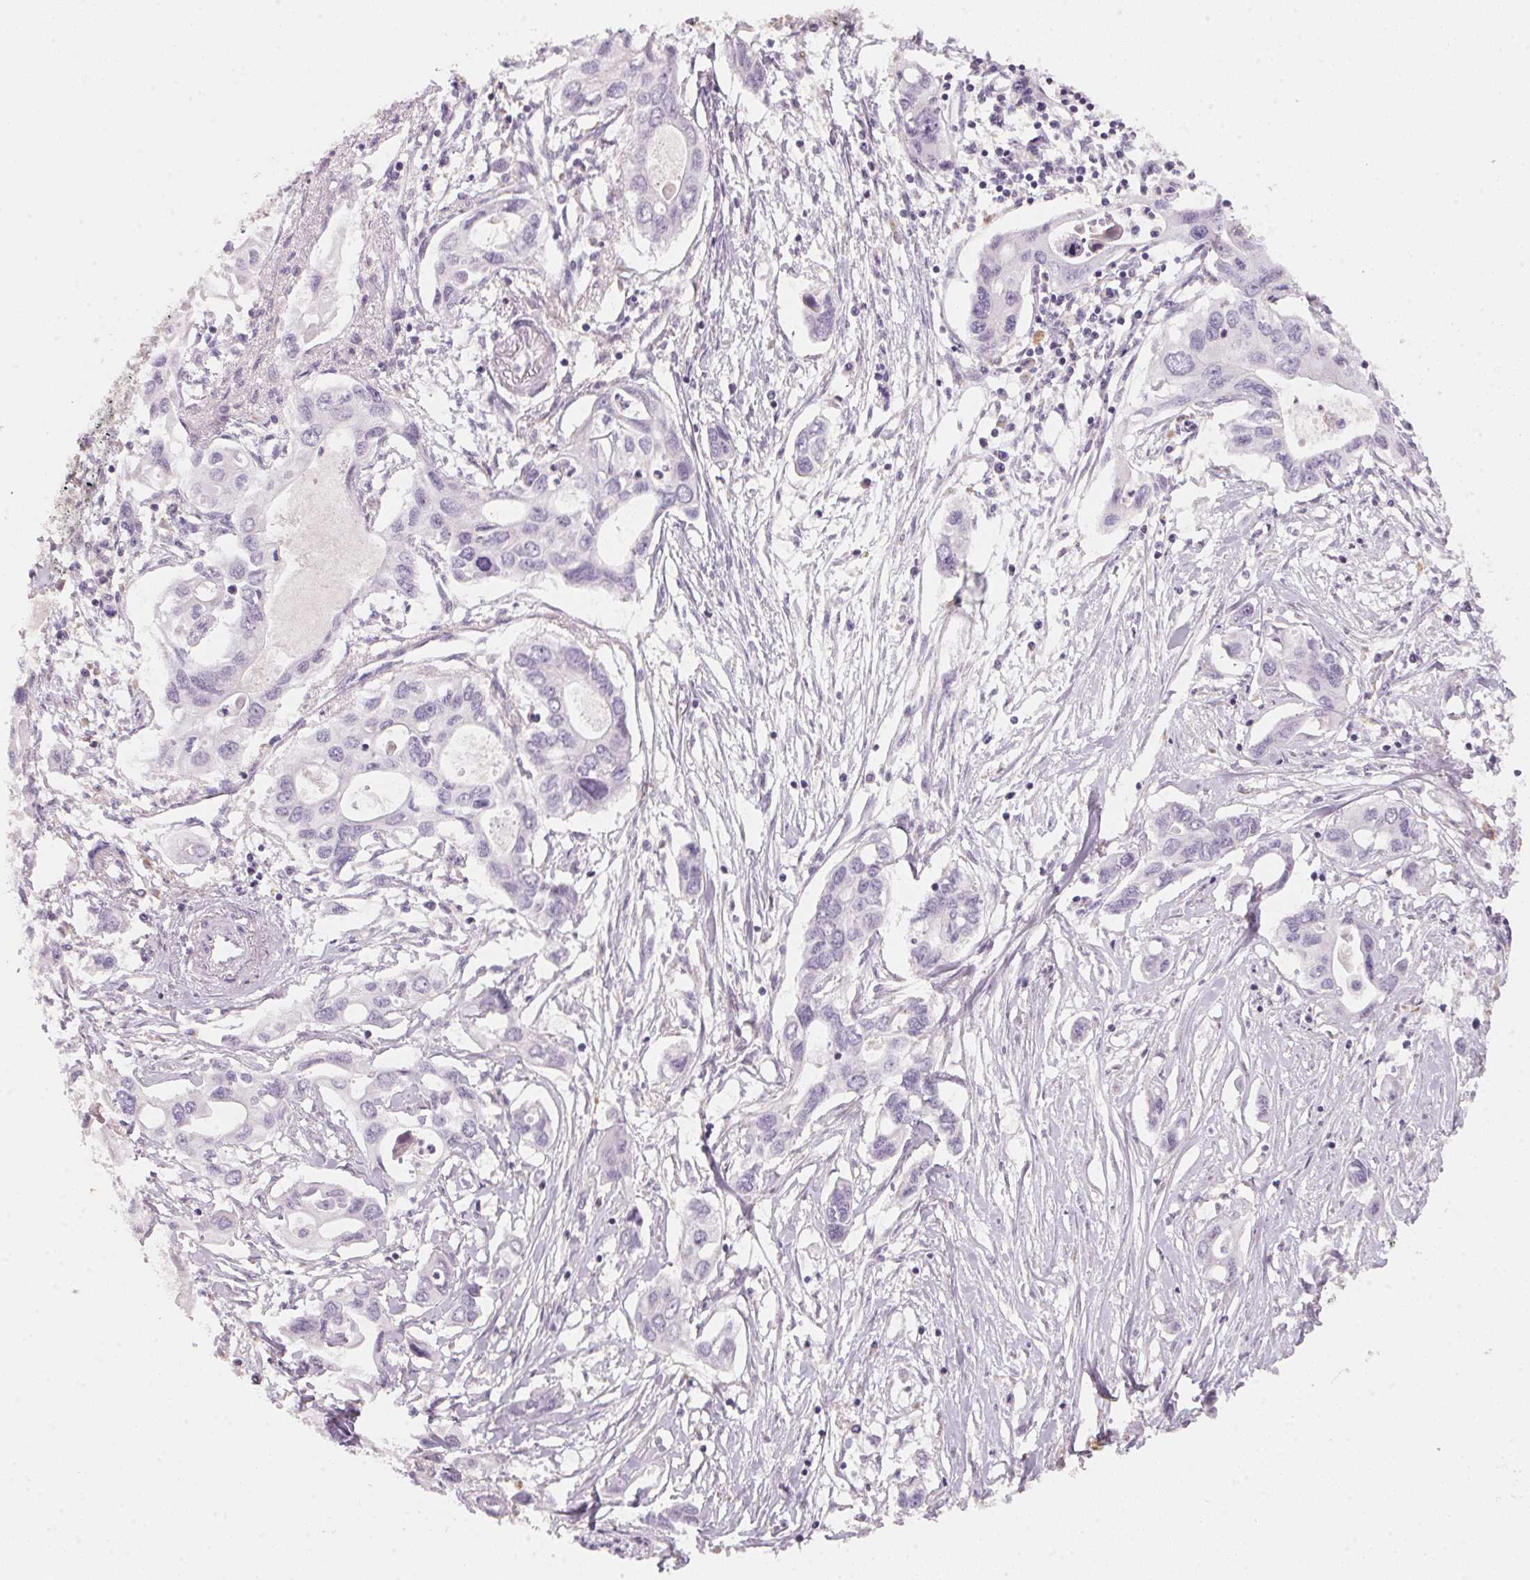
{"staining": {"intensity": "negative", "quantity": "none", "location": "none"}, "tissue": "pancreatic cancer", "cell_type": "Tumor cells", "image_type": "cancer", "snomed": [{"axis": "morphology", "description": "Adenocarcinoma, NOS"}, {"axis": "topography", "description": "Pancreas"}], "caption": "The micrograph displays no significant staining in tumor cells of pancreatic cancer (adenocarcinoma).", "gene": "TREH", "patient": {"sex": "male", "age": 60}}